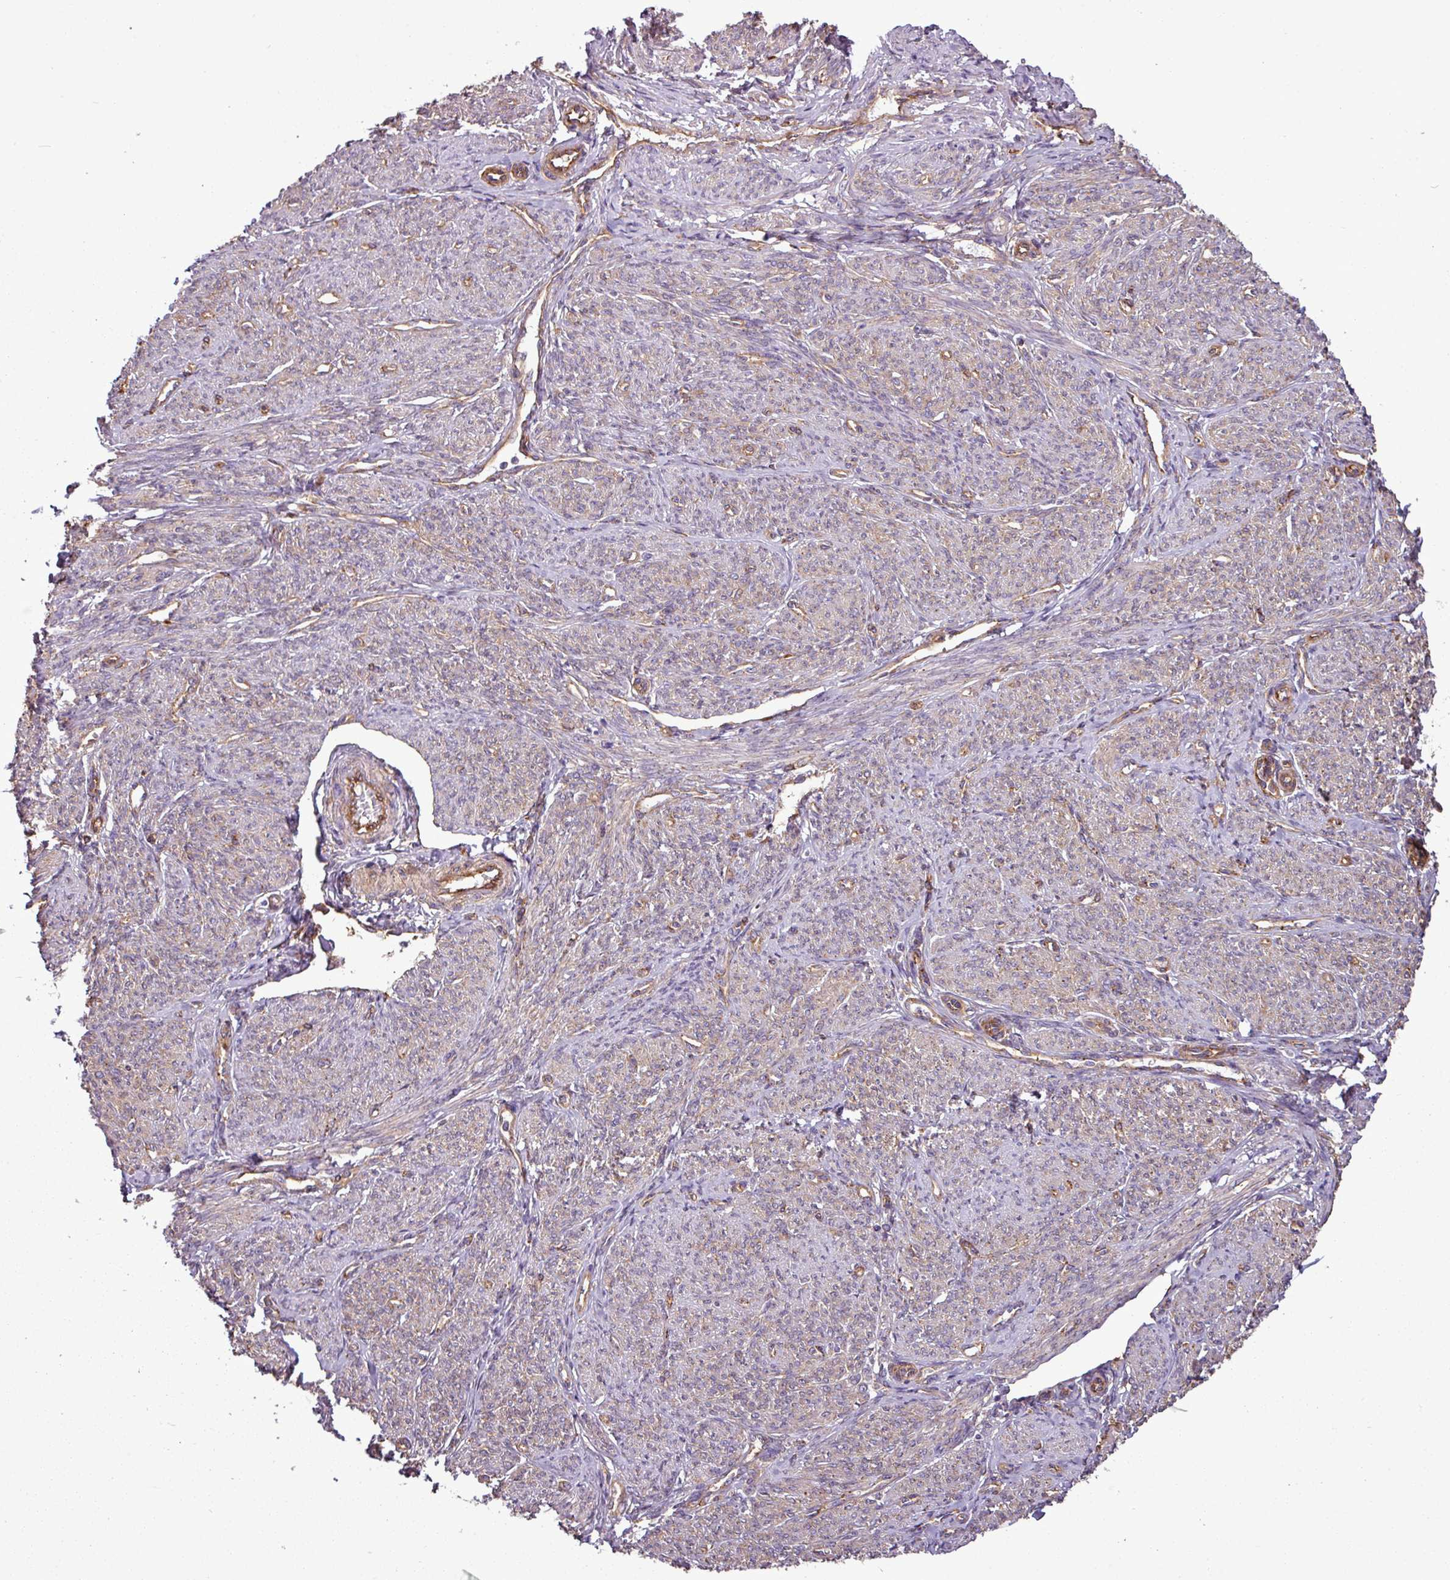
{"staining": {"intensity": "moderate", "quantity": "25%-75%", "location": "cytoplasmic/membranous"}, "tissue": "smooth muscle", "cell_type": "Smooth muscle cells", "image_type": "normal", "snomed": [{"axis": "morphology", "description": "Normal tissue, NOS"}, {"axis": "topography", "description": "Smooth muscle"}], "caption": "Immunohistochemical staining of unremarkable smooth muscle shows moderate cytoplasmic/membranous protein expression in about 25%-75% of smooth muscle cells. Using DAB (3,3'-diaminobenzidine) (brown) and hematoxylin (blue) stains, captured at high magnification using brightfield microscopy.", "gene": "PACSIN2", "patient": {"sex": "female", "age": 65}}